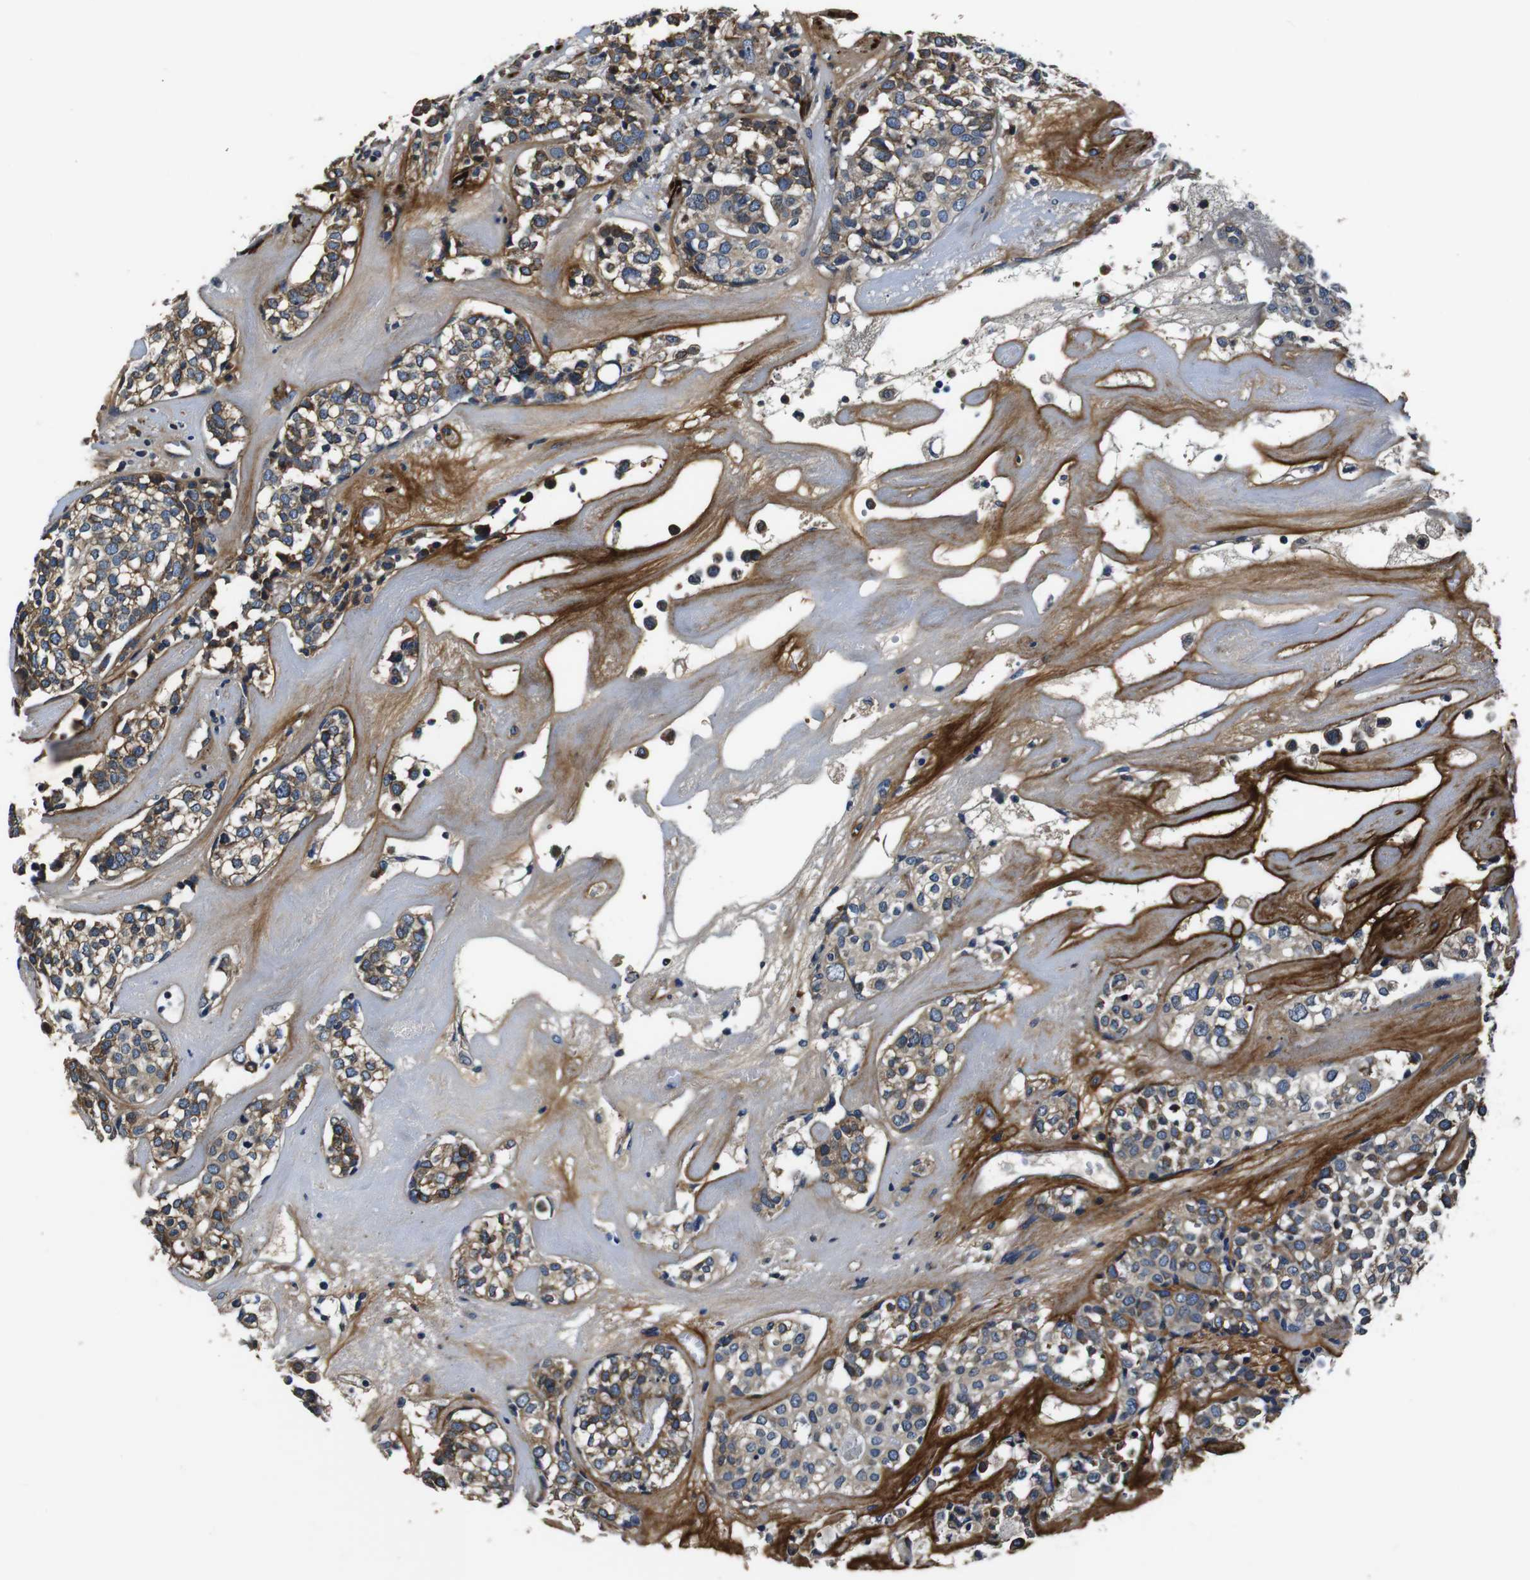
{"staining": {"intensity": "moderate", "quantity": ">75%", "location": "cytoplasmic/membranous"}, "tissue": "head and neck cancer", "cell_type": "Tumor cells", "image_type": "cancer", "snomed": [{"axis": "morphology", "description": "Adenocarcinoma, NOS"}, {"axis": "topography", "description": "Salivary gland"}, {"axis": "topography", "description": "Head-Neck"}], "caption": "This photomicrograph shows immunohistochemistry staining of human adenocarcinoma (head and neck), with medium moderate cytoplasmic/membranous expression in about >75% of tumor cells.", "gene": "COL1A1", "patient": {"sex": "female", "age": 65}}